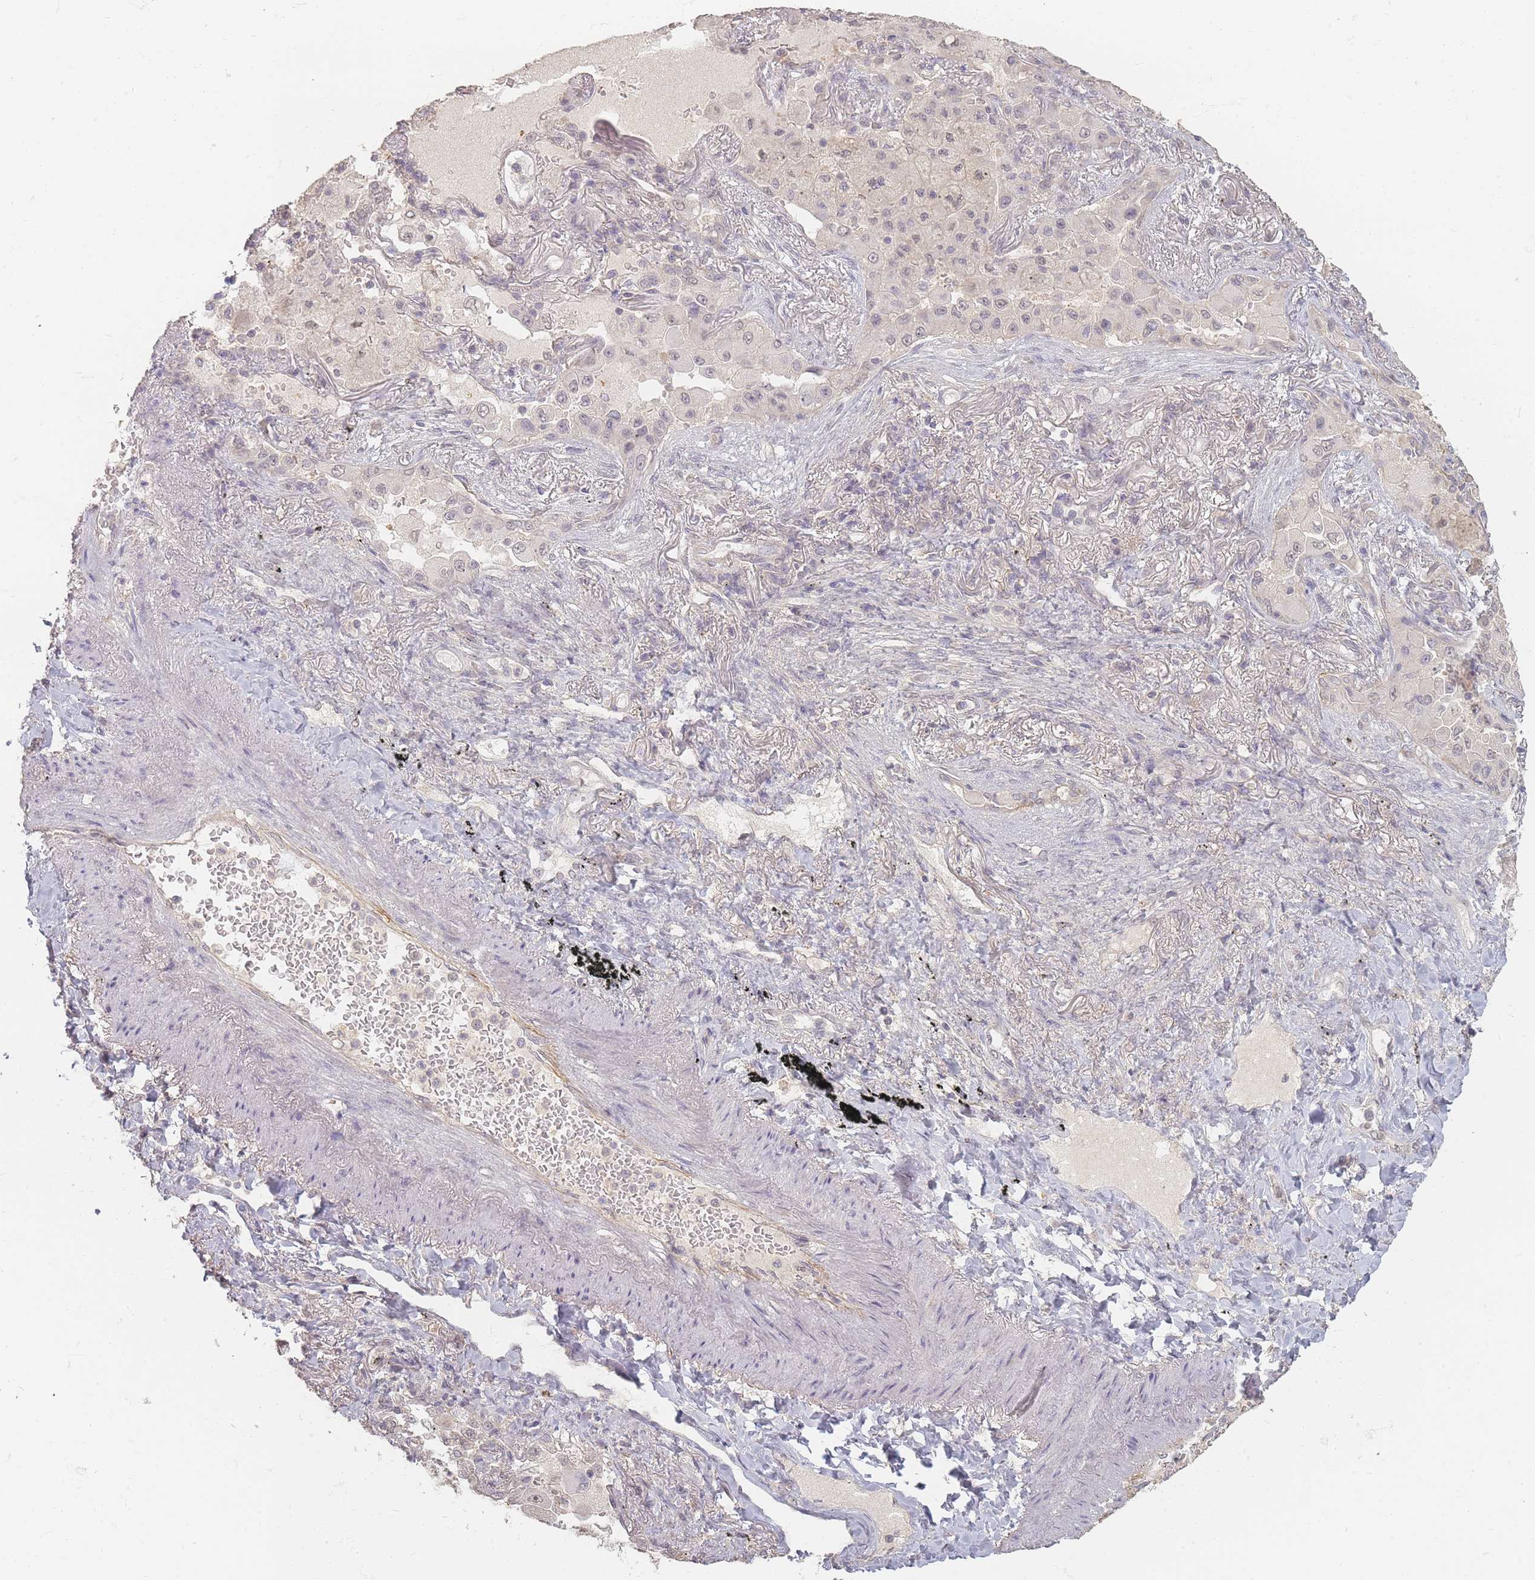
{"staining": {"intensity": "weak", "quantity": "<25%", "location": "cytoplasmic/membranous"}, "tissue": "lung cancer", "cell_type": "Tumor cells", "image_type": "cancer", "snomed": [{"axis": "morphology", "description": "Squamous cell carcinoma, NOS"}, {"axis": "topography", "description": "Lung"}], "caption": "Squamous cell carcinoma (lung) was stained to show a protein in brown. There is no significant staining in tumor cells. (DAB (3,3'-diaminobenzidine) immunohistochemistry (IHC) with hematoxylin counter stain).", "gene": "RFTN1", "patient": {"sex": "male", "age": 74}}